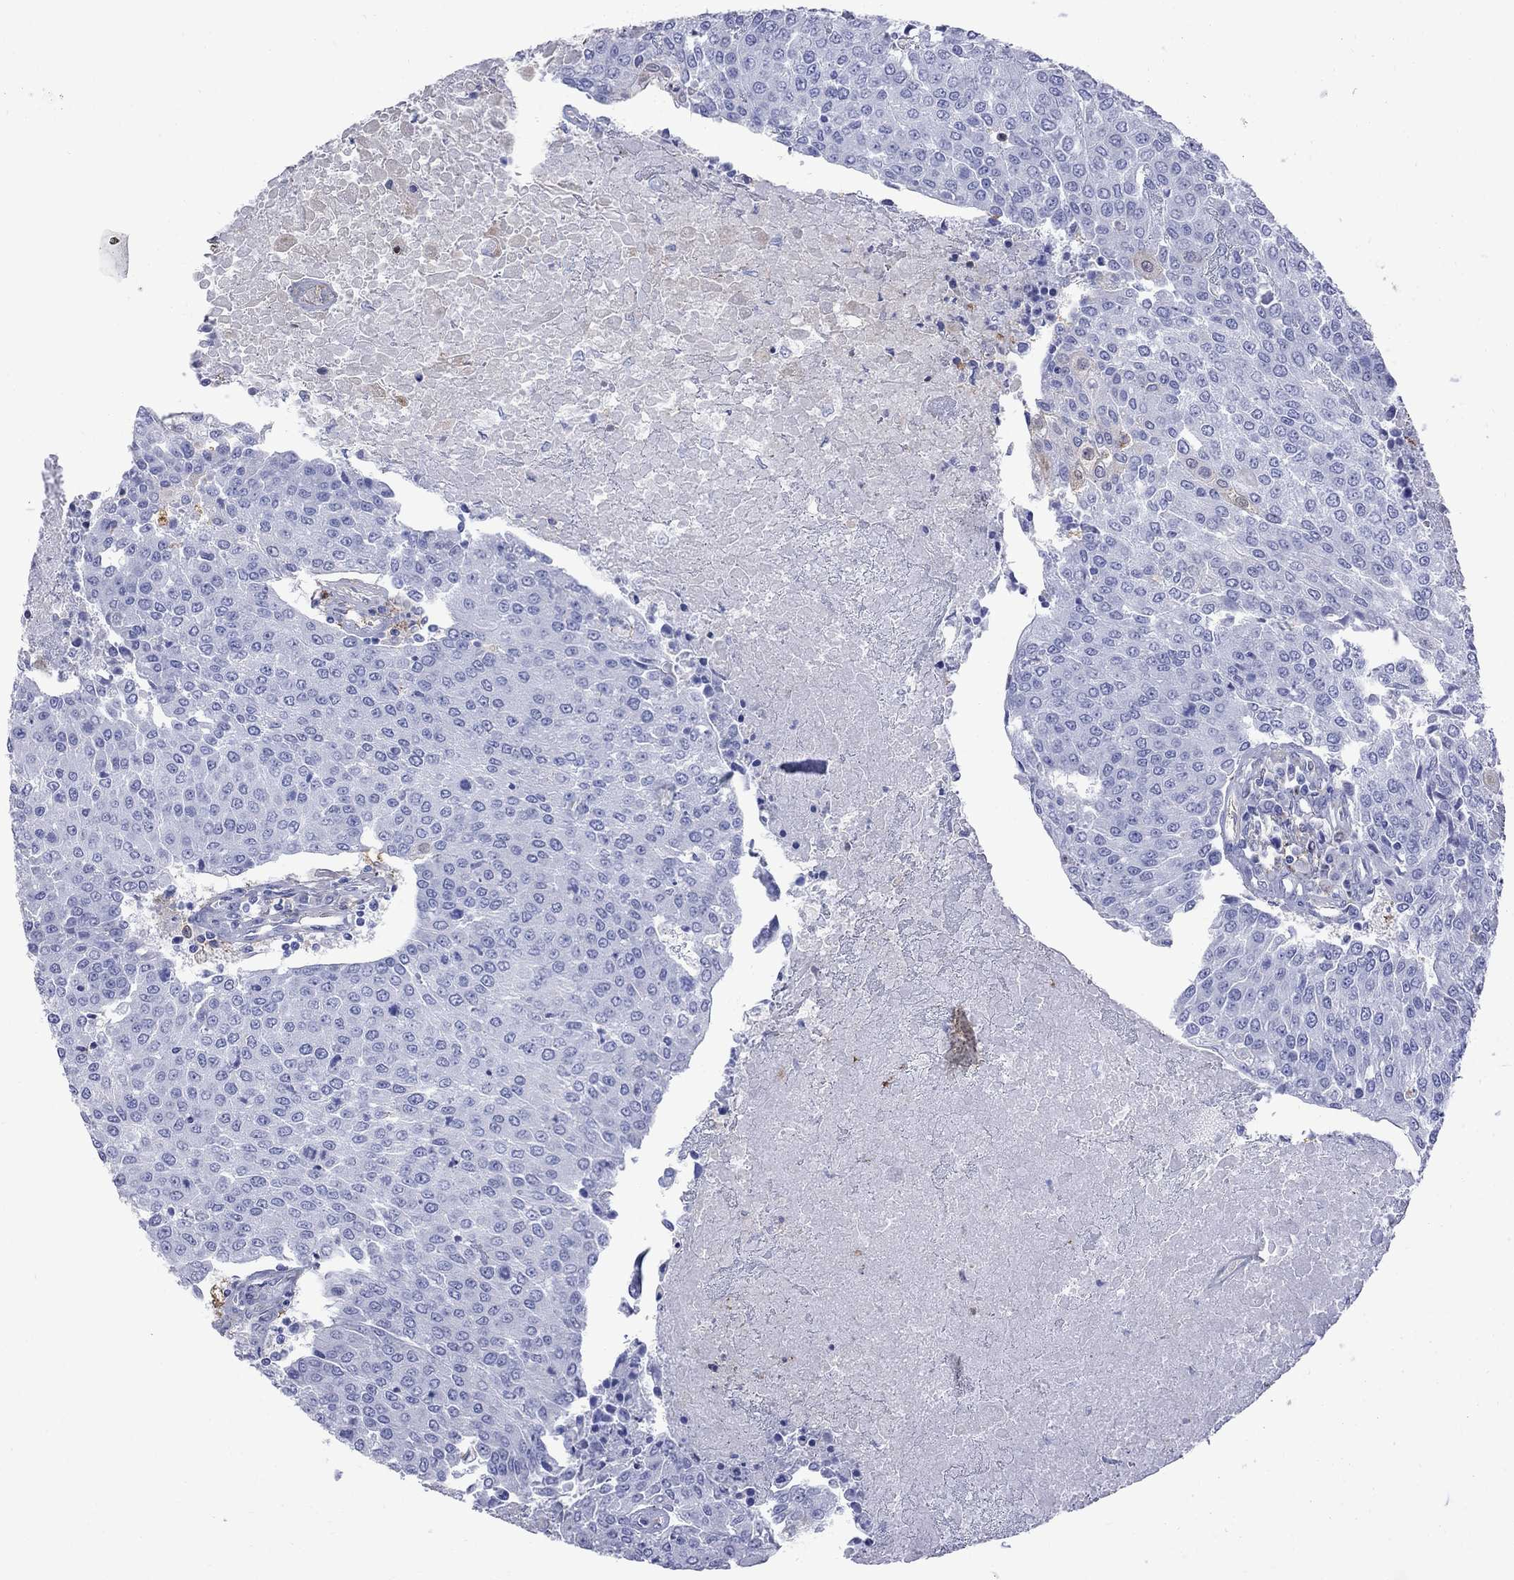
{"staining": {"intensity": "negative", "quantity": "none", "location": "none"}, "tissue": "urothelial cancer", "cell_type": "Tumor cells", "image_type": "cancer", "snomed": [{"axis": "morphology", "description": "Urothelial carcinoma, High grade"}, {"axis": "topography", "description": "Urinary bladder"}], "caption": "The micrograph displays no staining of tumor cells in urothelial carcinoma (high-grade).", "gene": "S100A3", "patient": {"sex": "female", "age": 85}}